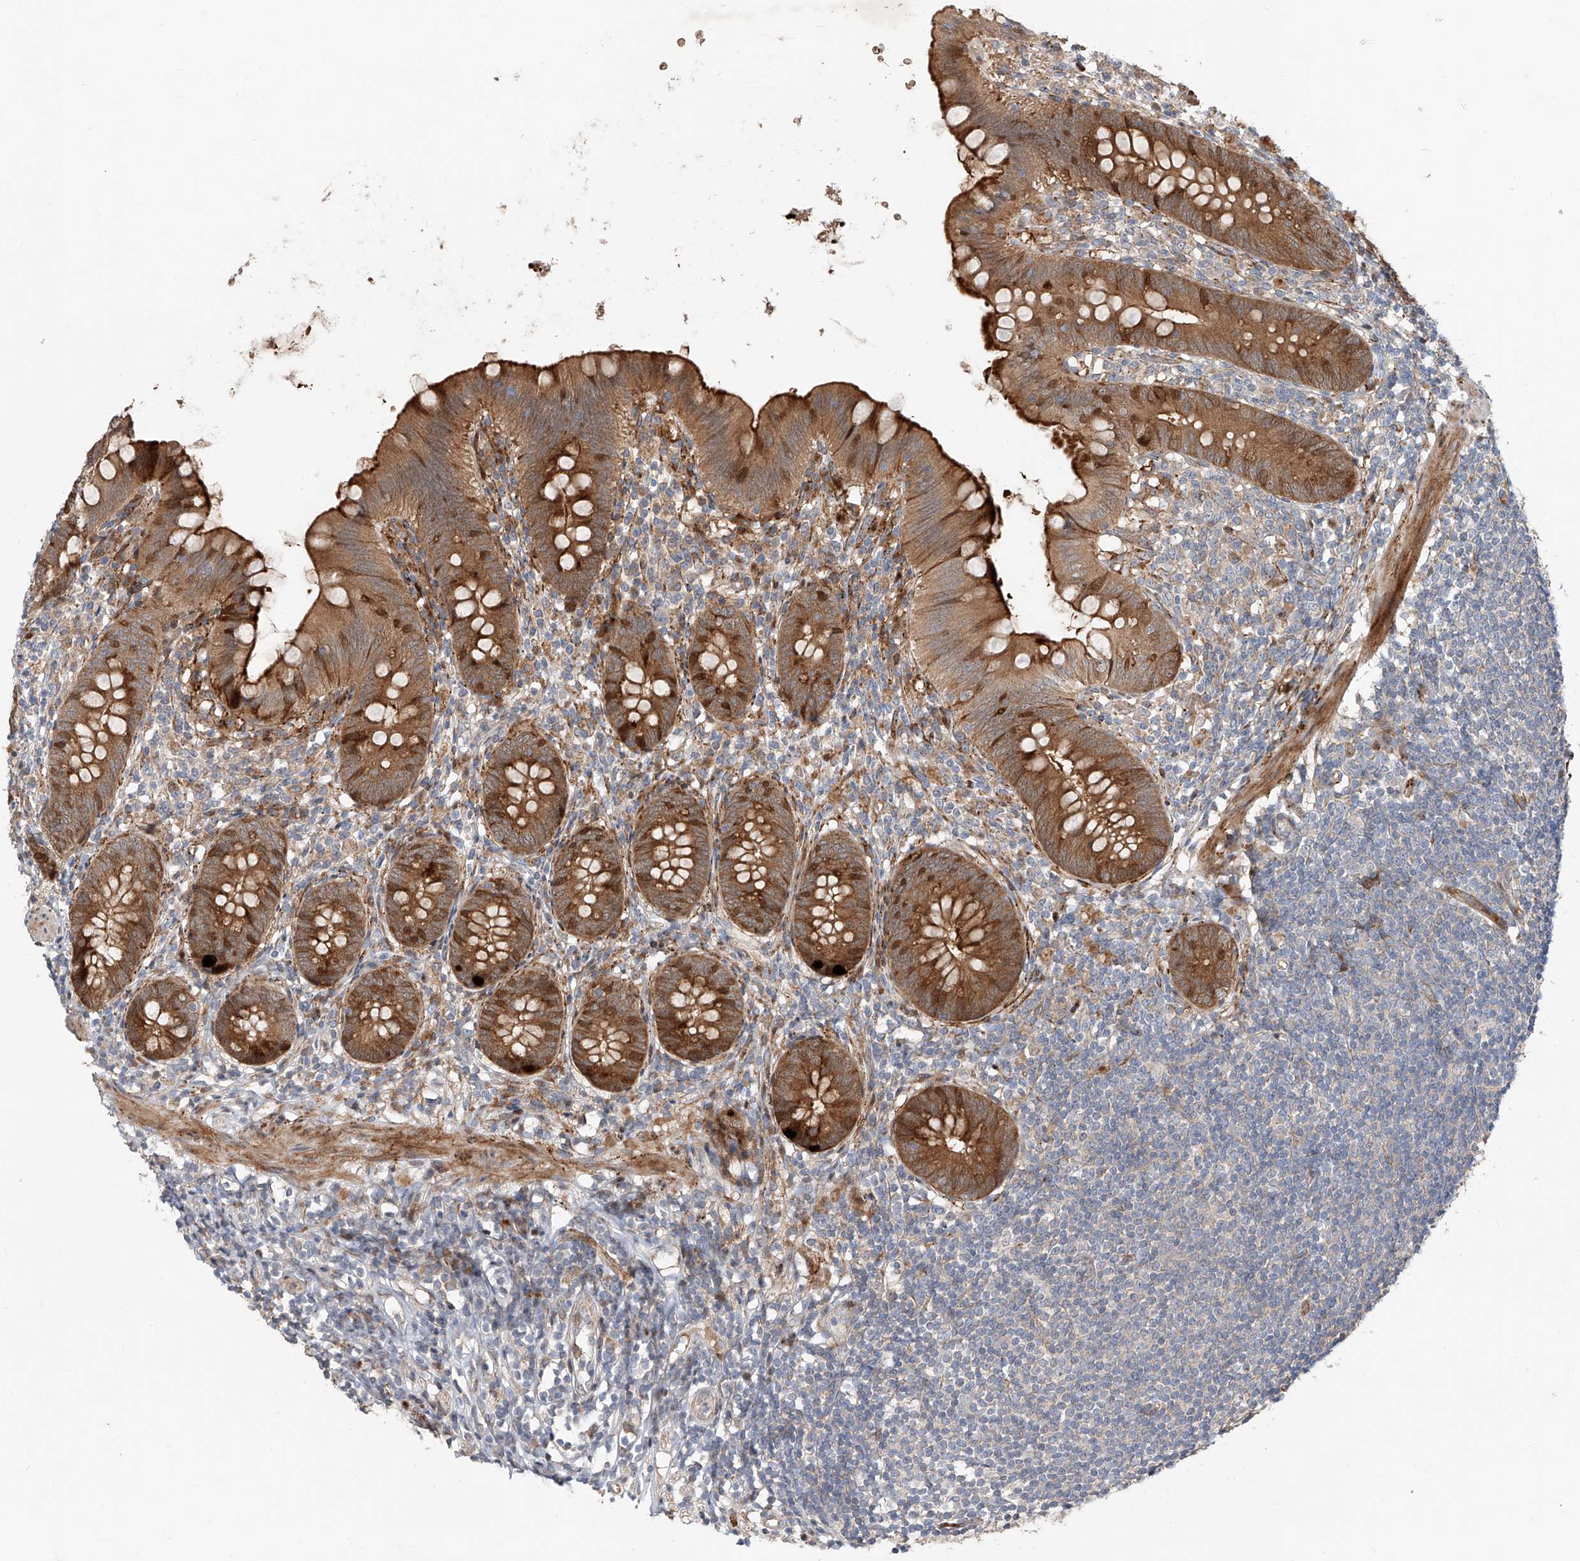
{"staining": {"intensity": "strong", "quantity": ">75%", "location": "cytoplasmic/membranous"}, "tissue": "appendix", "cell_type": "Glandular cells", "image_type": "normal", "snomed": [{"axis": "morphology", "description": "Normal tissue, NOS"}, {"axis": "topography", "description": "Appendix"}], "caption": "Immunohistochemistry (DAB (3,3'-diaminobenzidine)) staining of benign human appendix reveals strong cytoplasmic/membranous protein positivity in about >75% of glandular cells. (DAB IHC, brown staining for protein, blue staining for nuclei).", "gene": "USF3", "patient": {"sex": "female", "age": 62}}